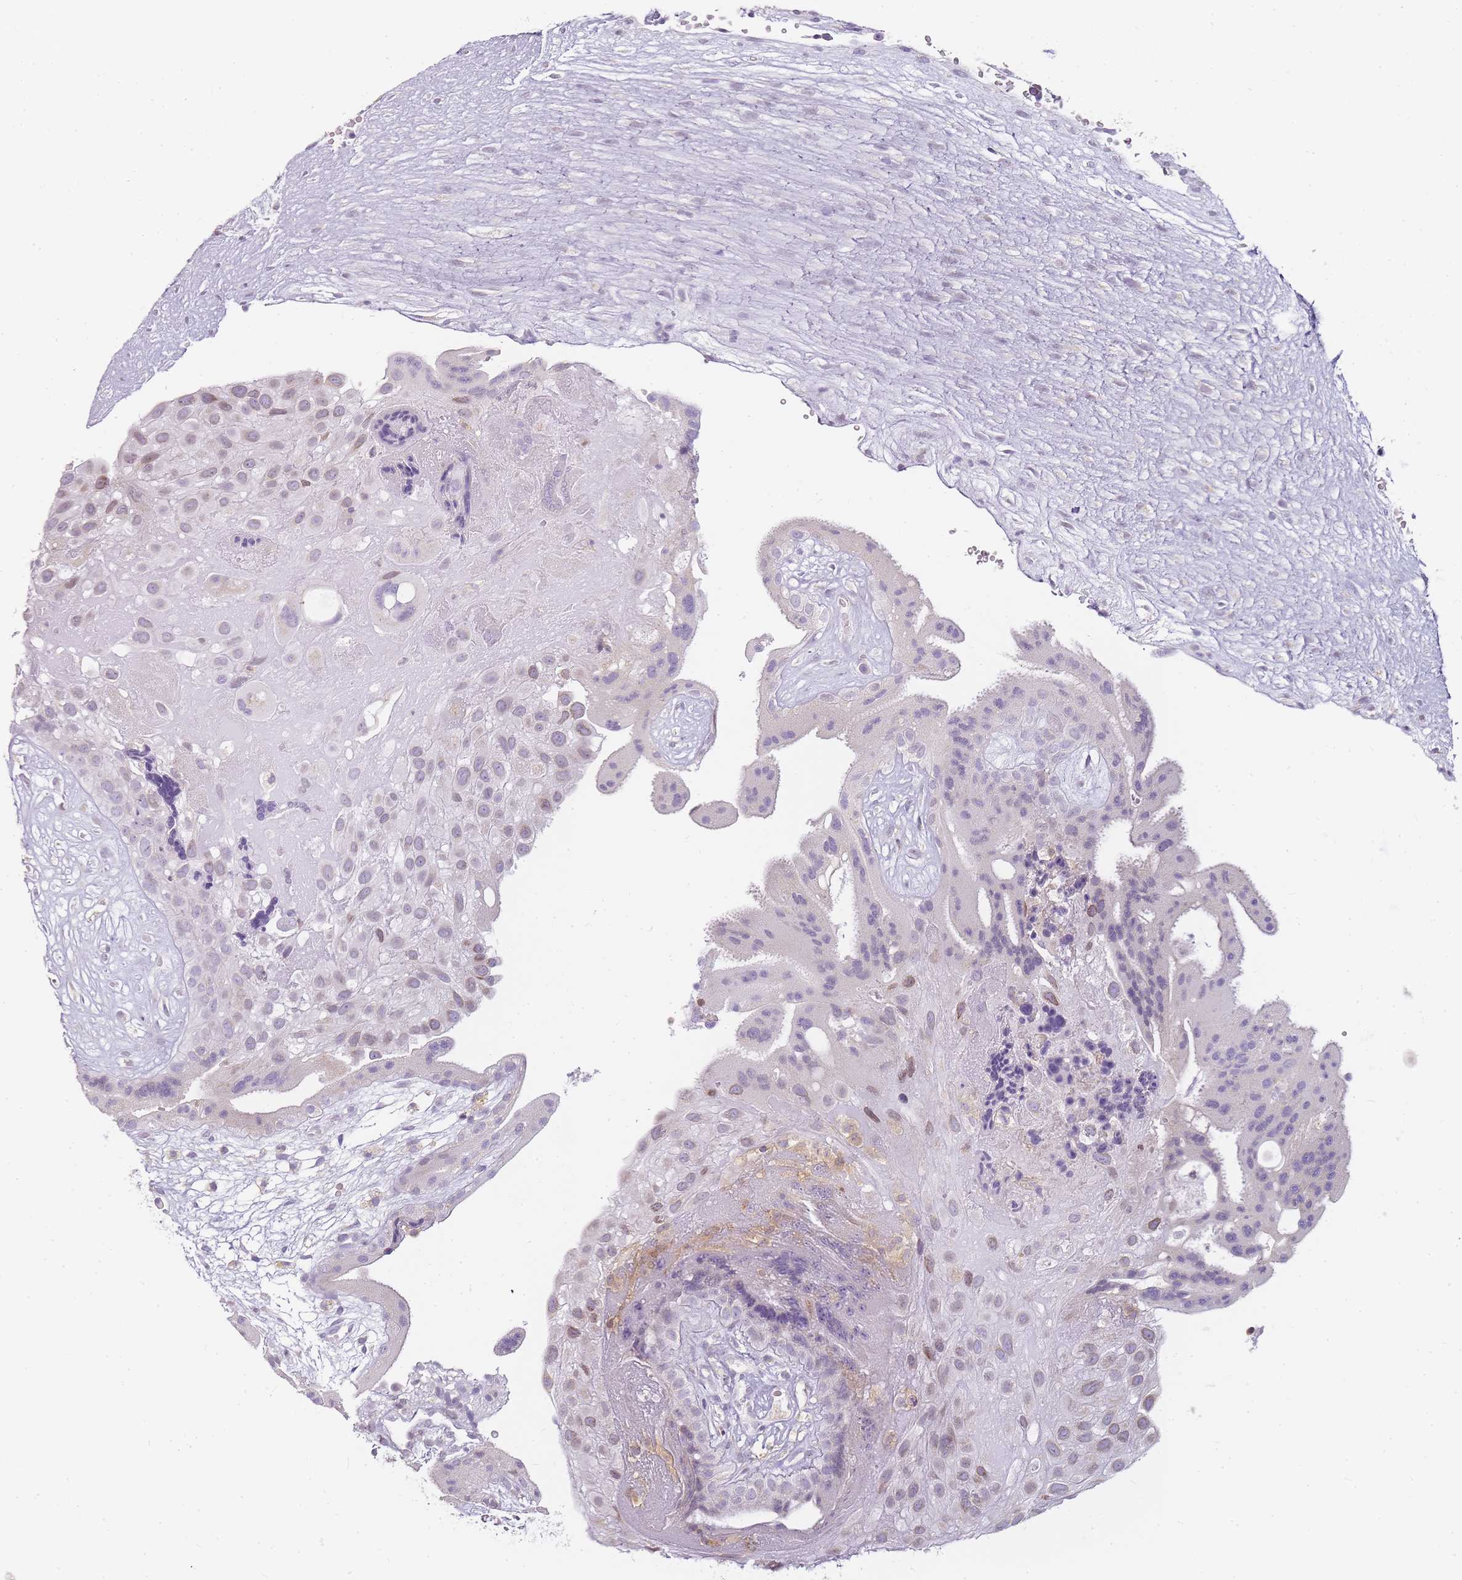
{"staining": {"intensity": "weak", "quantity": "25%-75%", "location": "nuclear"}, "tissue": "placenta", "cell_type": "Decidual cells", "image_type": "normal", "snomed": [{"axis": "morphology", "description": "Normal tissue, NOS"}, {"axis": "topography", "description": "Placenta"}], "caption": "Weak nuclear positivity for a protein is present in about 25%-75% of decidual cells of normal placenta using immunohistochemistry.", "gene": "JAKMIP1", "patient": {"sex": "female", "age": 18}}